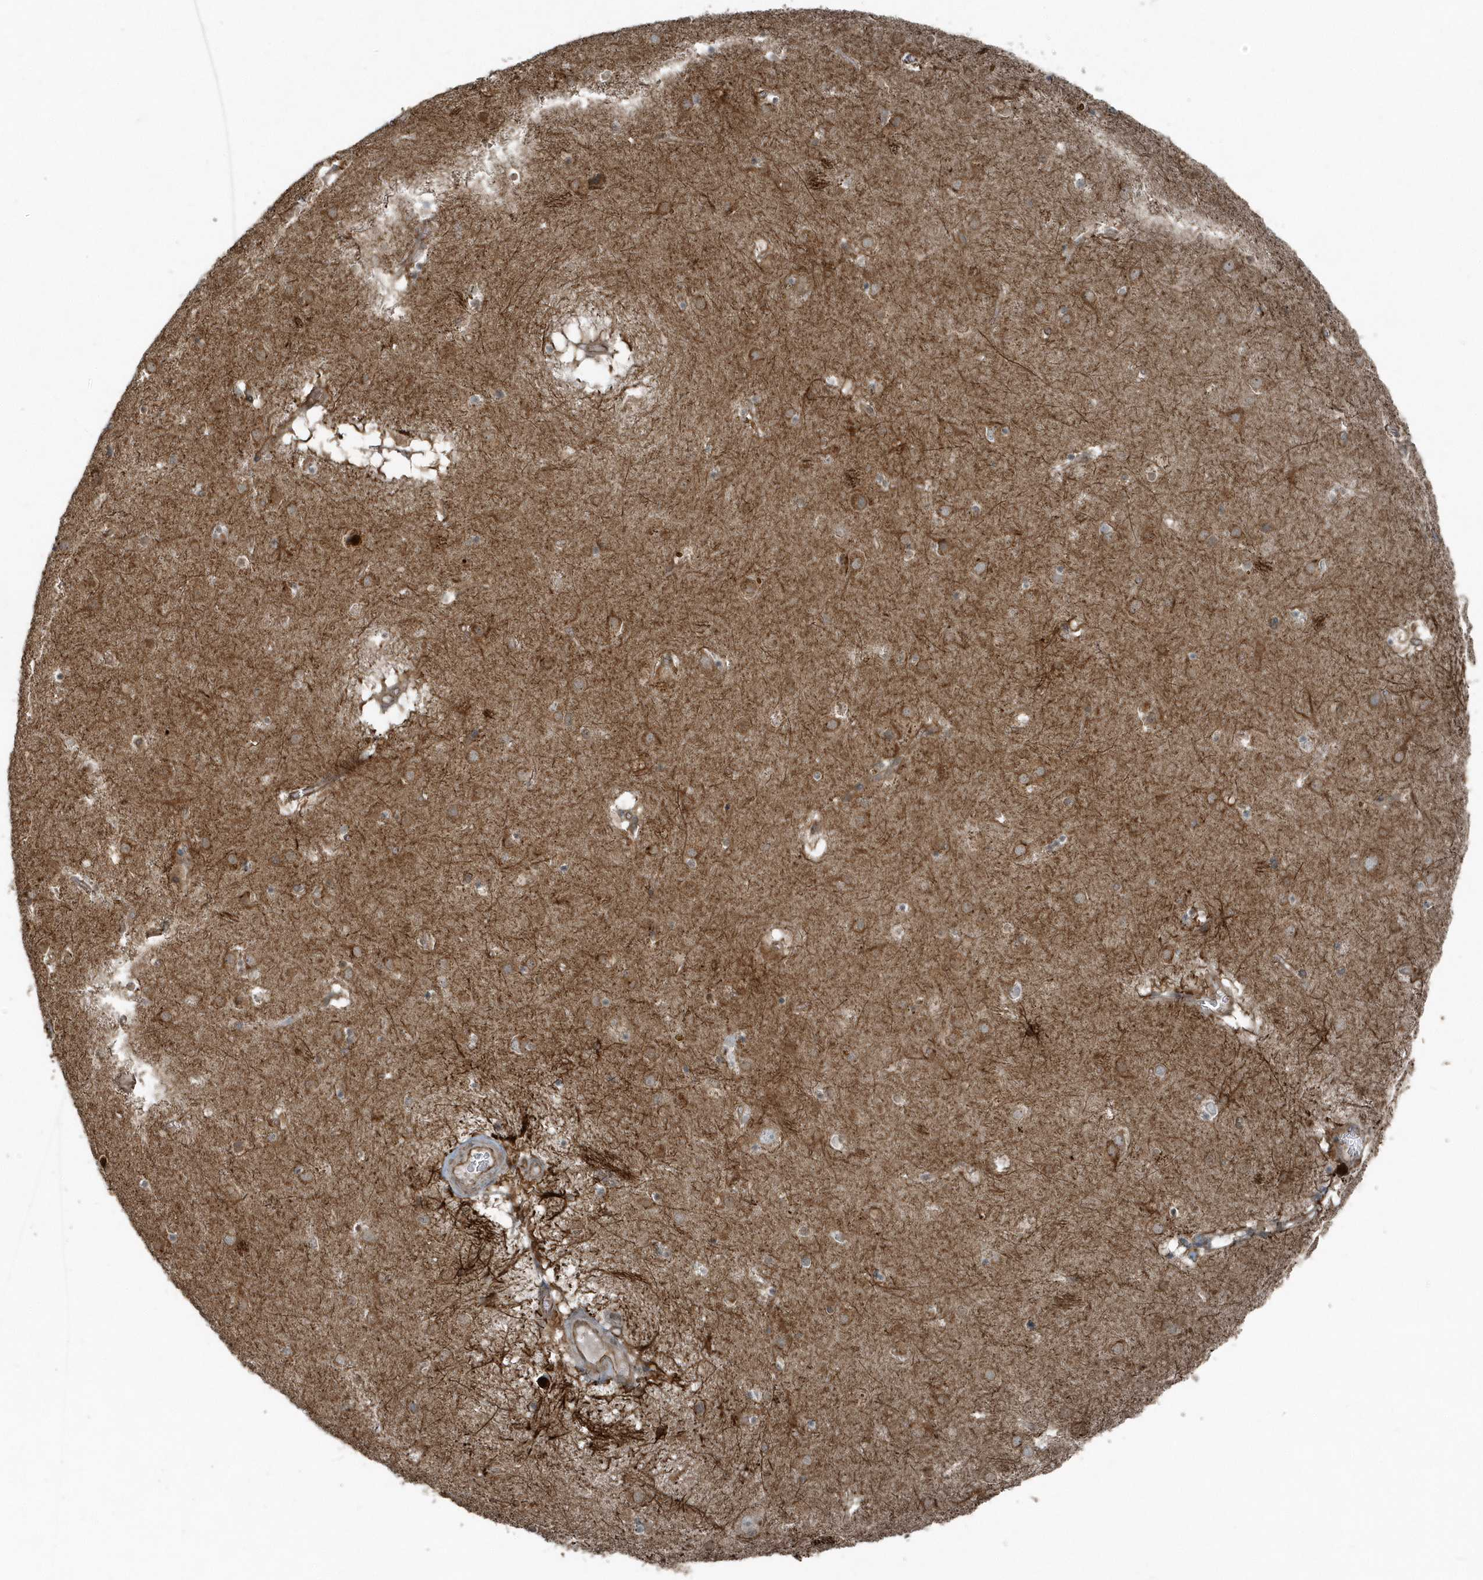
{"staining": {"intensity": "moderate", "quantity": "<25%", "location": "cytoplasmic/membranous"}, "tissue": "caudate", "cell_type": "Glial cells", "image_type": "normal", "snomed": [{"axis": "morphology", "description": "Normal tissue, NOS"}, {"axis": "topography", "description": "Lateral ventricle wall"}], "caption": "Brown immunohistochemical staining in unremarkable human caudate reveals moderate cytoplasmic/membranous expression in about <25% of glial cells.", "gene": "GCC2", "patient": {"sex": "male", "age": 70}}